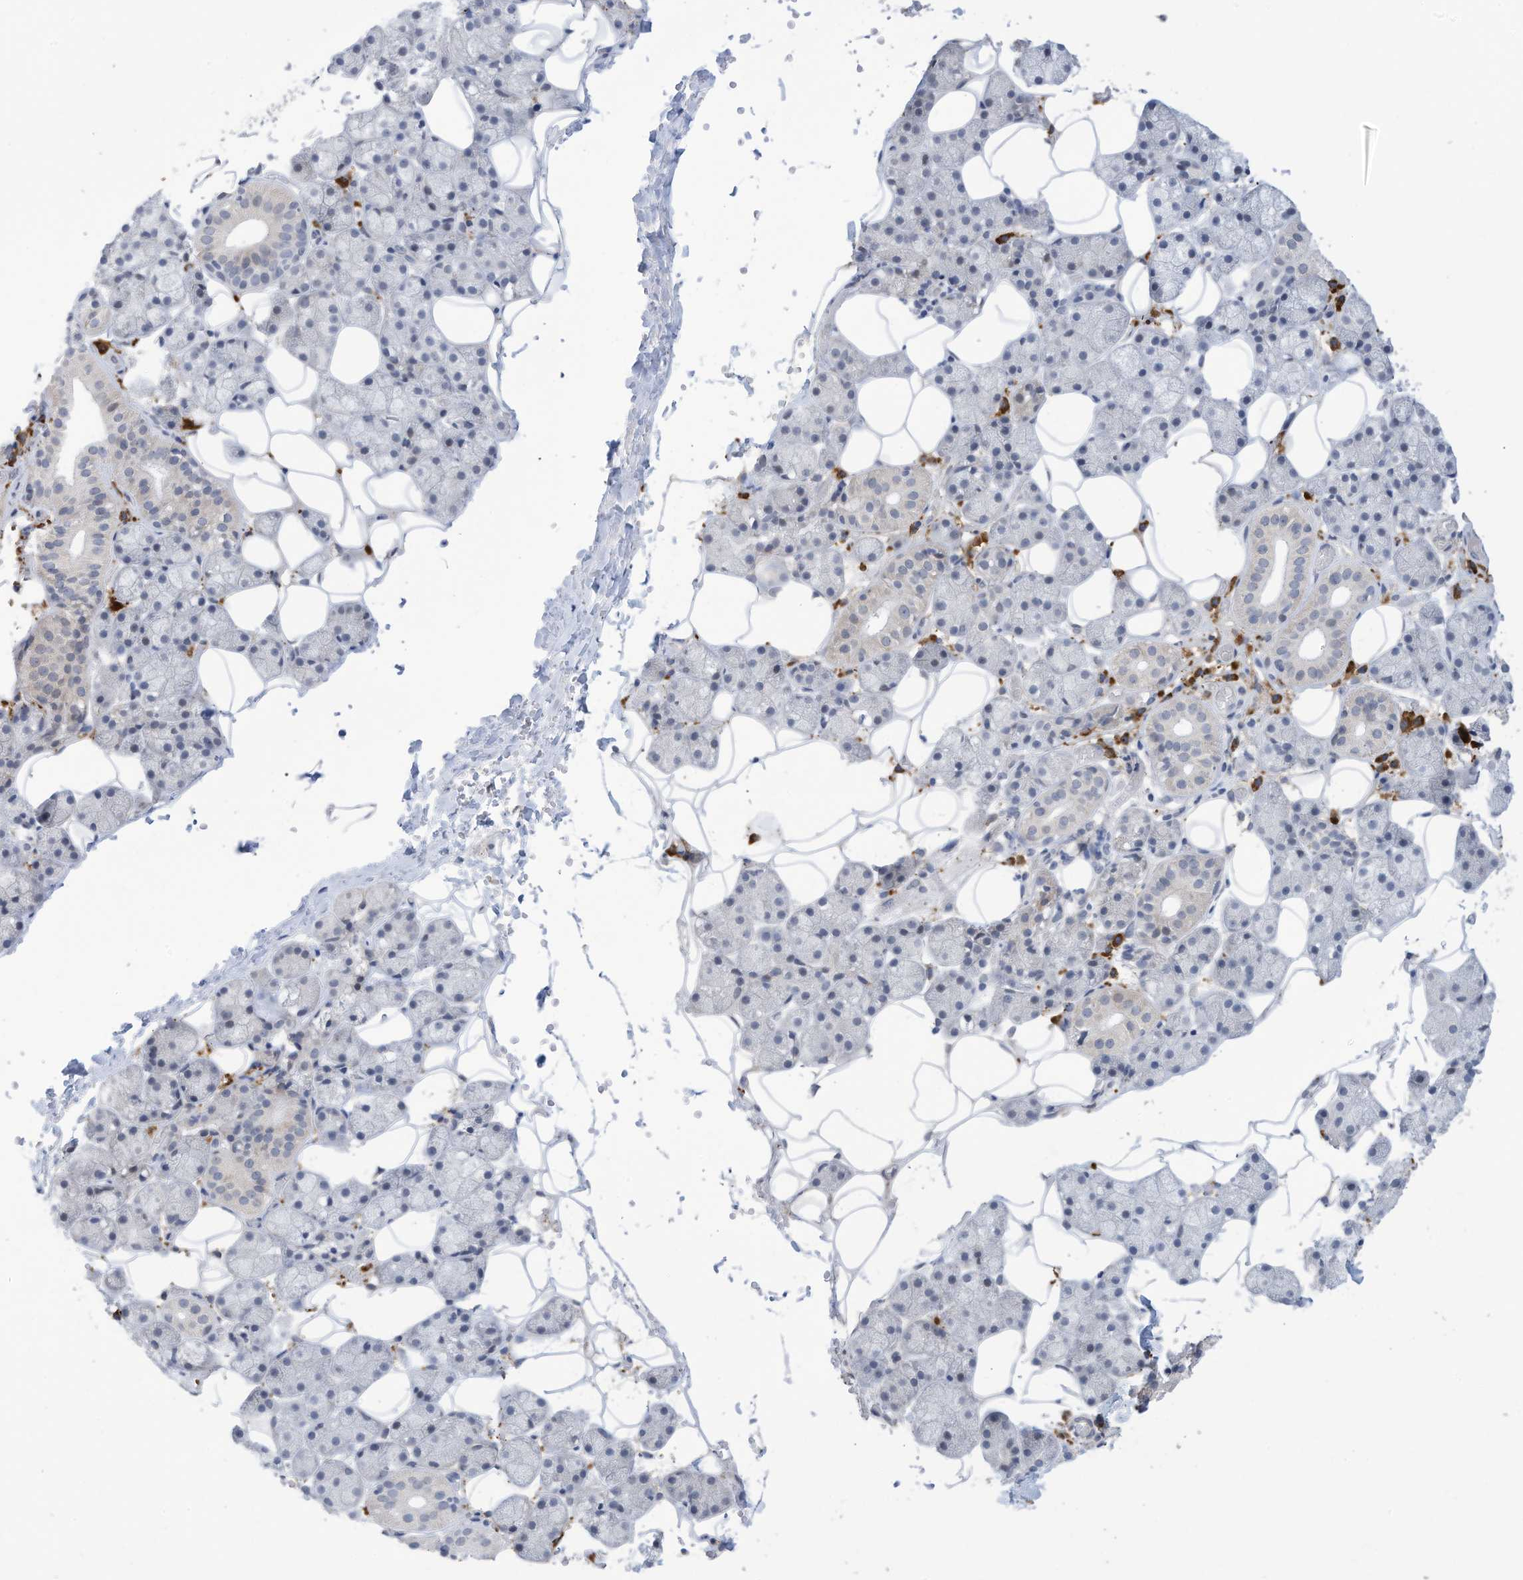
{"staining": {"intensity": "negative", "quantity": "none", "location": "none"}, "tissue": "salivary gland", "cell_type": "Glandular cells", "image_type": "normal", "snomed": [{"axis": "morphology", "description": "Normal tissue, NOS"}, {"axis": "topography", "description": "Salivary gland"}], "caption": "Benign salivary gland was stained to show a protein in brown. There is no significant staining in glandular cells. (DAB (3,3'-diaminobenzidine) immunohistochemistry with hematoxylin counter stain).", "gene": "ZNF292", "patient": {"sex": "female", "age": 33}}